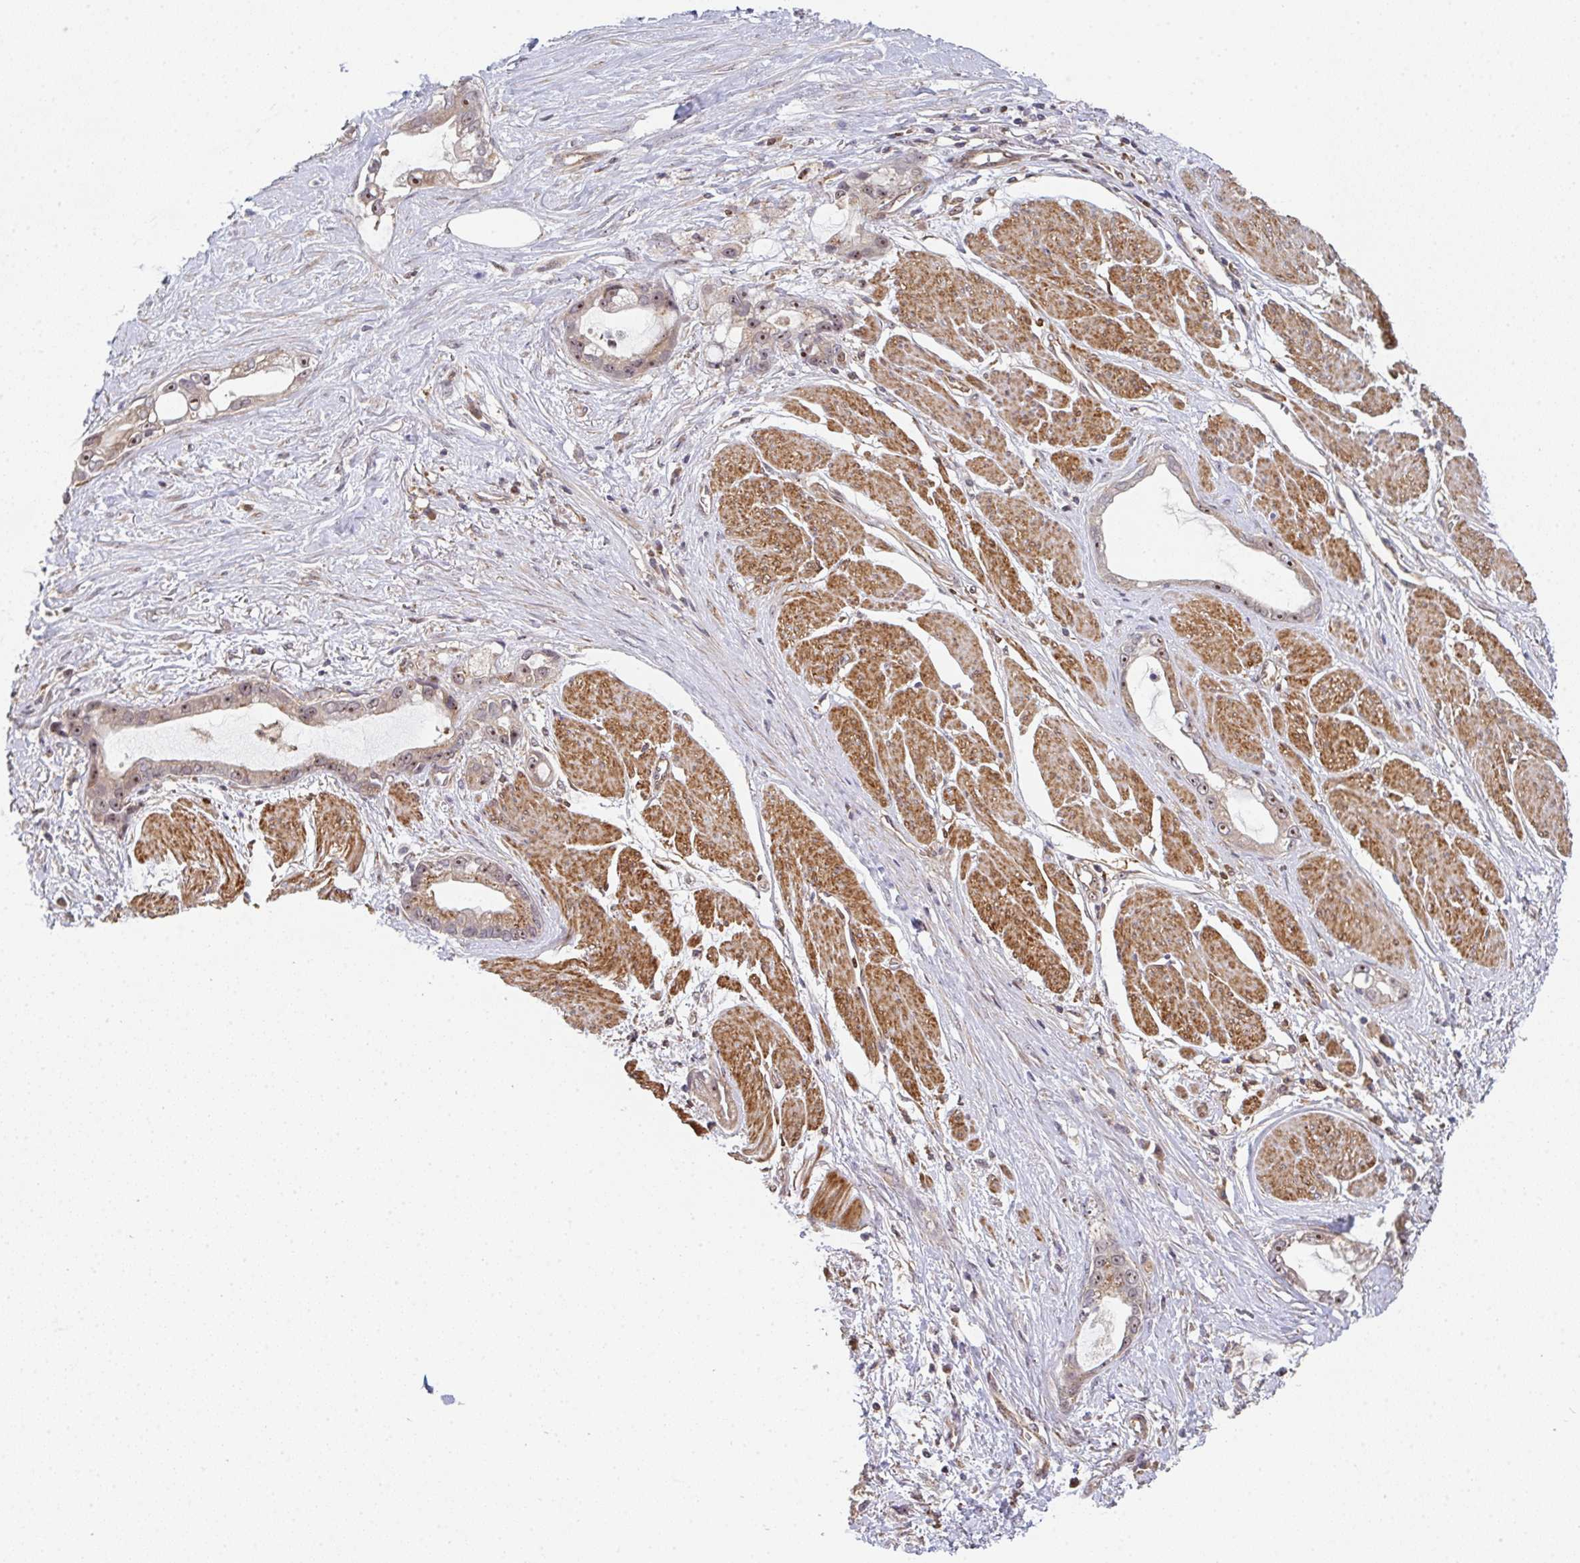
{"staining": {"intensity": "moderate", "quantity": ">75%", "location": "cytoplasmic/membranous,nuclear"}, "tissue": "stomach cancer", "cell_type": "Tumor cells", "image_type": "cancer", "snomed": [{"axis": "morphology", "description": "Adenocarcinoma, NOS"}, {"axis": "topography", "description": "Stomach"}], "caption": "An immunohistochemistry (IHC) image of neoplastic tissue is shown. Protein staining in brown labels moderate cytoplasmic/membranous and nuclear positivity in stomach cancer within tumor cells.", "gene": "SIMC1", "patient": {"sex": "male", "age": 55}}